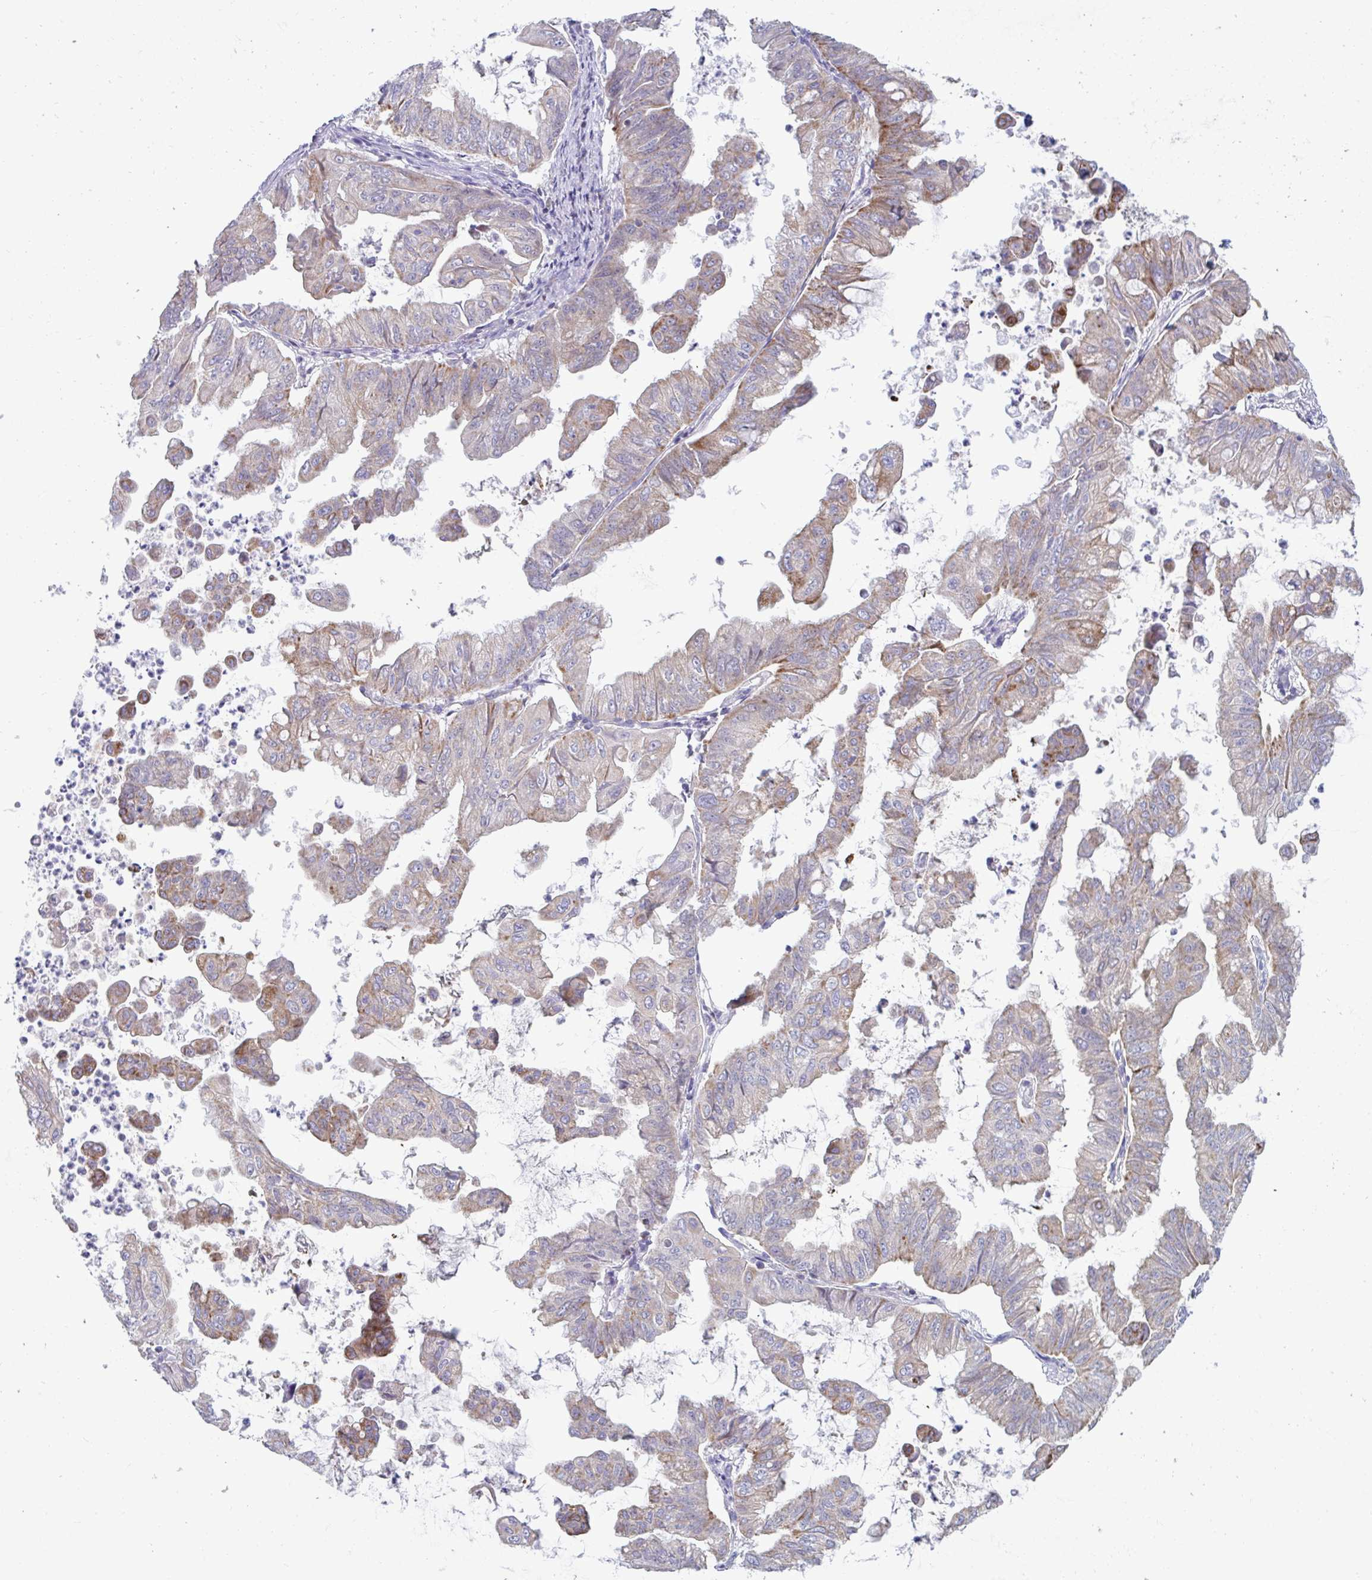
{"staining": {"intensity": "moderate", "quantity": "25%-75%", "location": "cytoplasmic/membranous"}, "tissue": "stomach cancer", "cell_type": "Tumor cells", "image_type": "cancer", "snomed": [{"axis": "morphology", "description": "Adenocarcinoma, NOS"}, {"axis": "topography", "description": "Stomach, upper"}], "caption": "Stomach adenocarcinoma tissue exhibits moderate cytoplasmic/membranous positivity in about 25%-75% of tumor cells, visualized by immunohistochemistry. (Brightfield microscopy of DAB IHC at high magnification).", "gene": "BCAT2", "patient": {"sex": "male", "age": 80}}